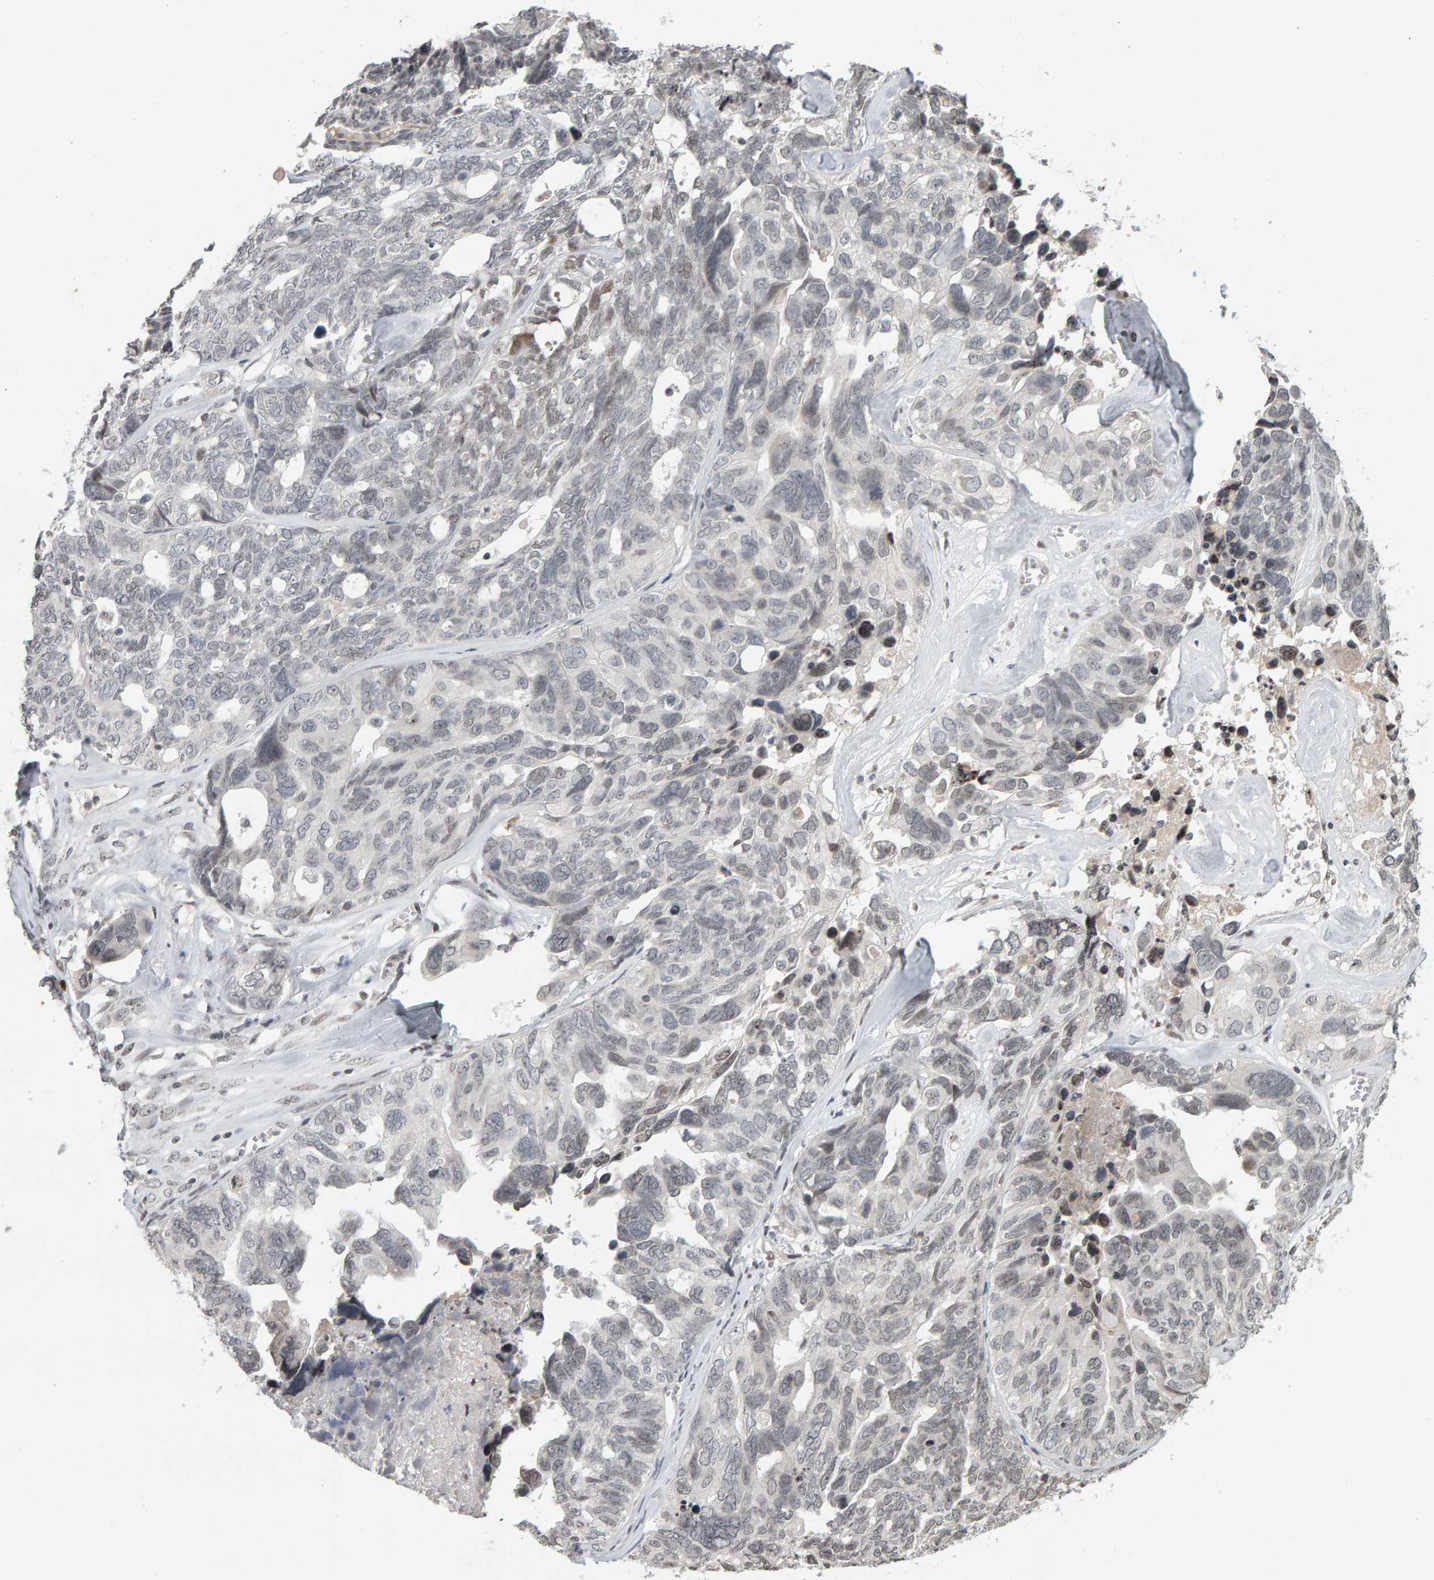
{"staining": {"intensity": "negative", "quantity": "none", "location": "none"}, "tissue": "ovarian cancer", "cell_type": "Tumor cells", "image_type": "cancer", "snomed": [{"axis": "morphology", "description": "Cystadenocarcinoma, serous, NOS"}, {"axis": "topography", "description": "Ovary"}], "caption": "Tumor cells show no significant expression in ovarian cancer.", "gene": "TRAM1", "patient": {"sex": "female", "age": 79}}